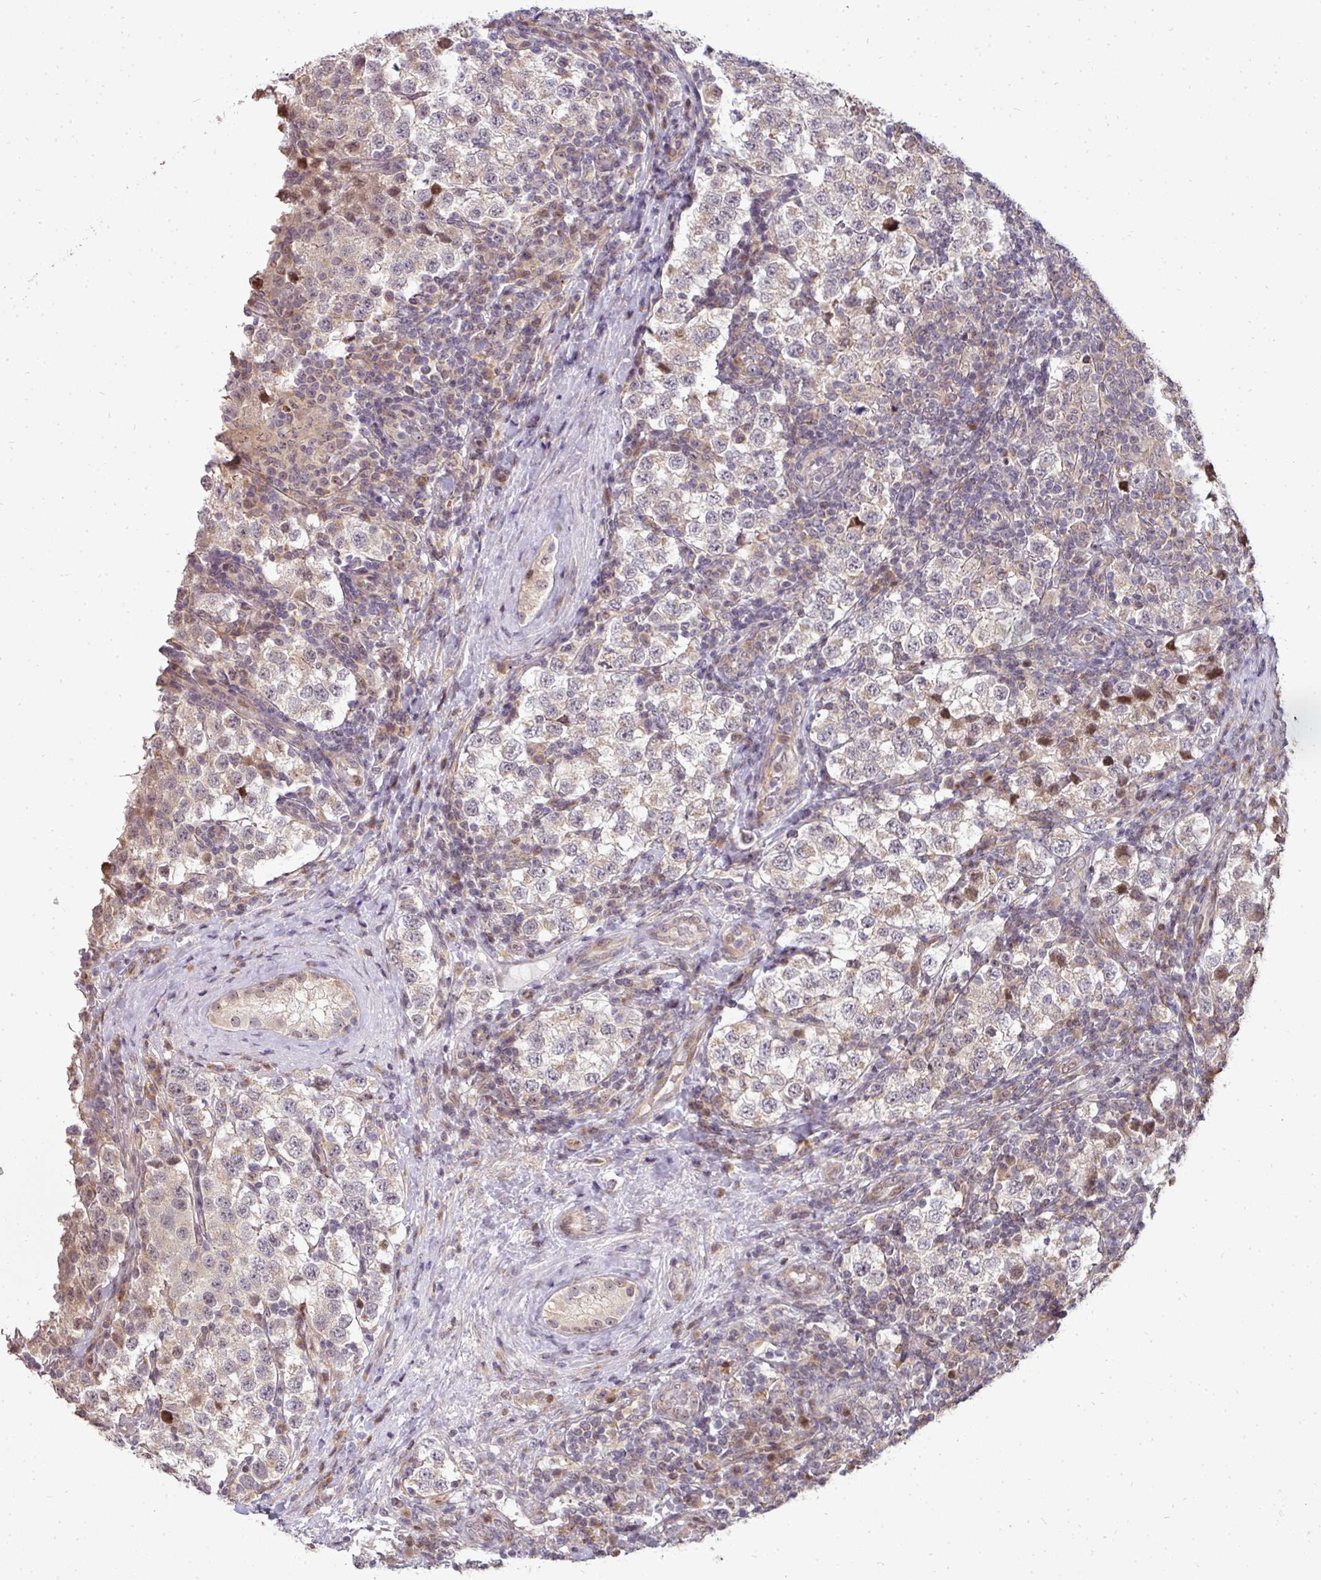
{"staining": {"intensity": "weak", "quantity": "<25%", "location": "cytoplasmic/membranous"}, "tissue": "testis cancer", "cell_type": "Tumor cells", "image_type": "cancer", "snomed": [{"axis": "morphology", "description": "Seminoma, NOS"}, {"axis": "topography", "description": "Testis"}], "caption": "Seminoma (testis) was stained to show a protein in brown. There is no significant staining in tumor cells. (DAB IHC, high magnification).", "gene": "PATZ1", "patient": {"sex": "male", "age": 34}}